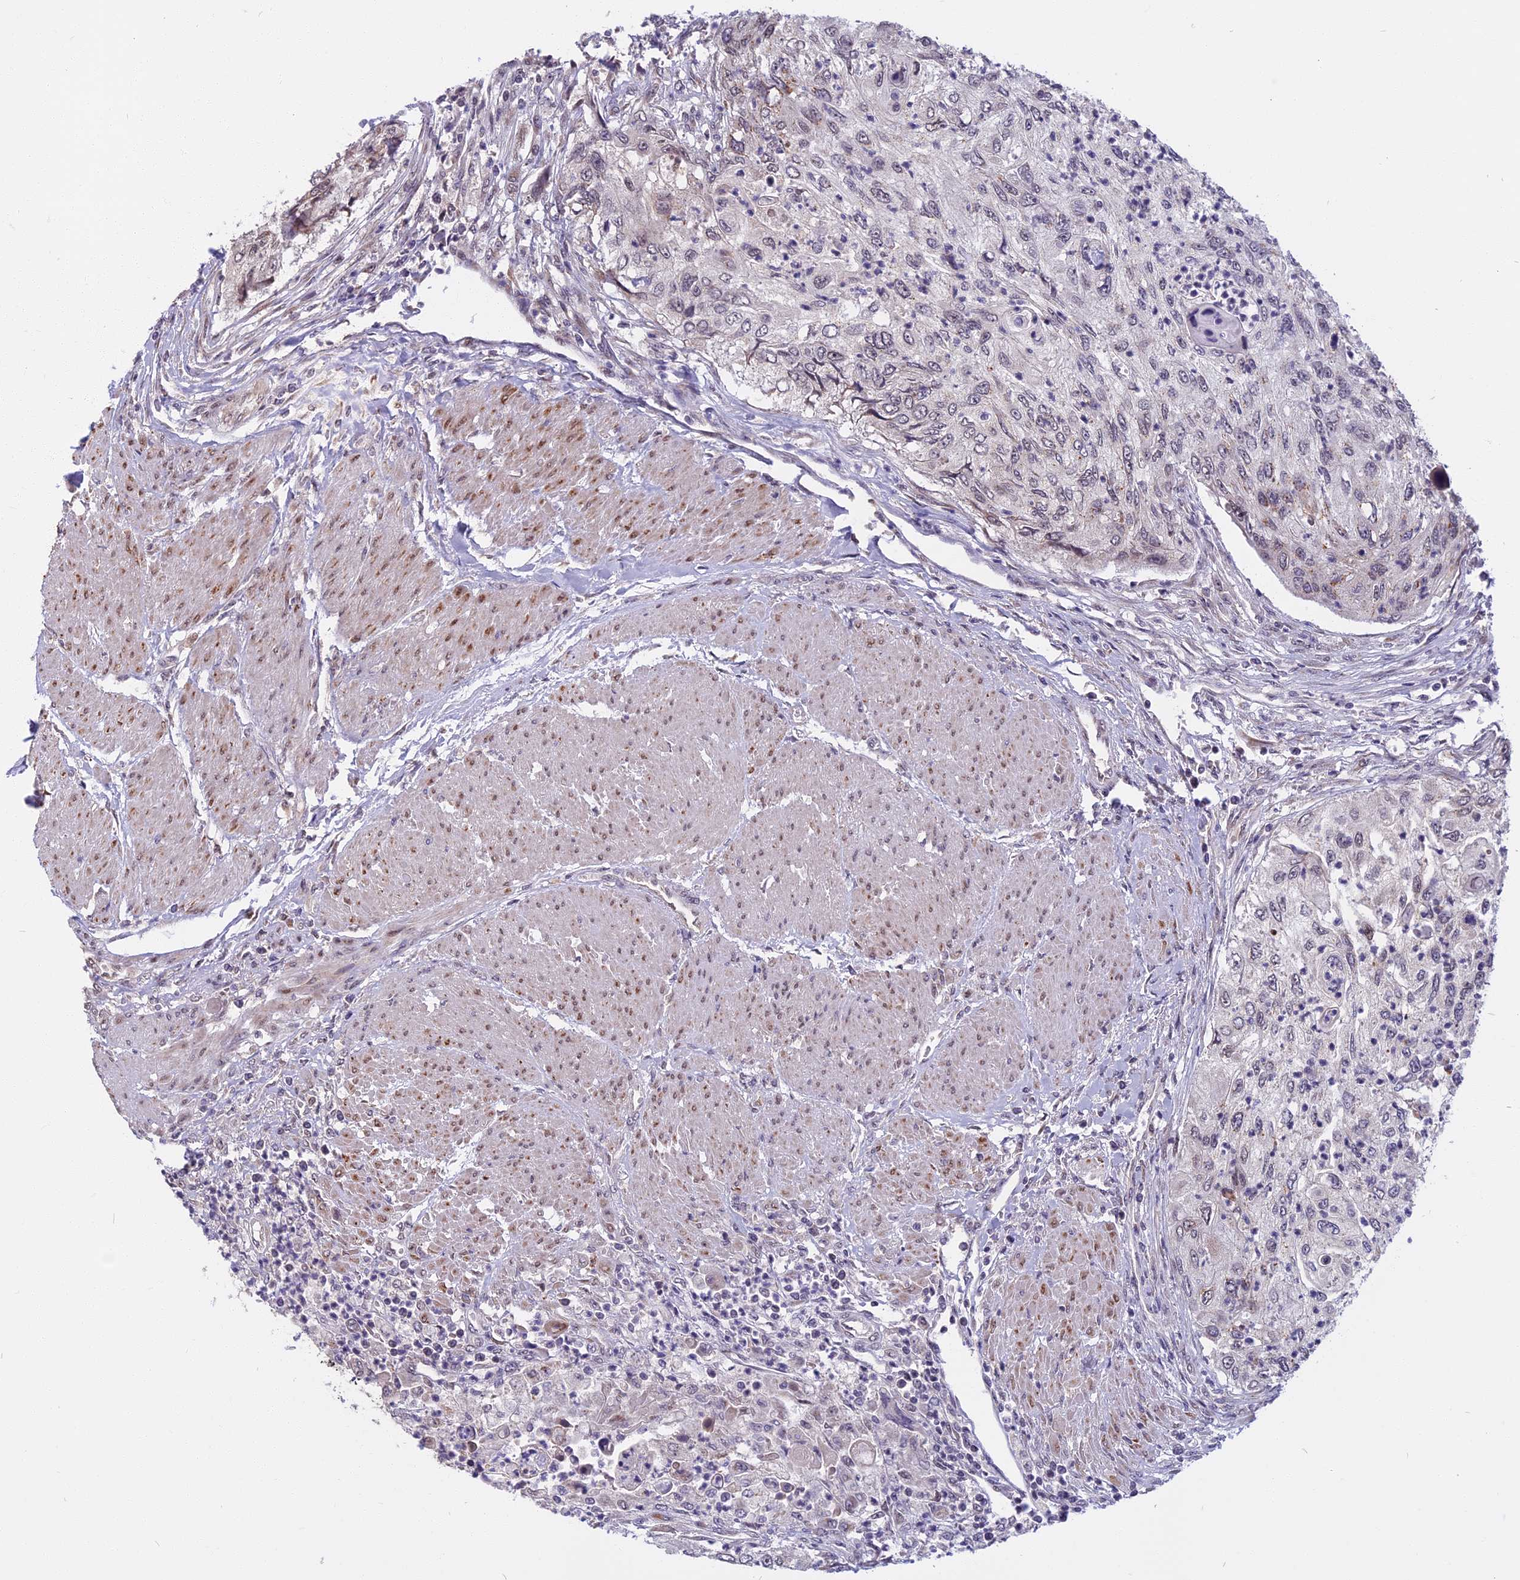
{"staining": {"intensity": "negative", "quantity": "none", "location": "none"}, "tissue": "urothelial cancer", "cell_type": "Tumor cells", "image_type": "cancer", "snomed": [{"axis": "morphology", "description": "Urothelial carcinoma, High grade"}, {"axis": "topography", "description": "Urinary bladder"}], "caption": "An image of human urothelial cancer is negative for staining in tumor cells.", "gene": "CCDC113", "patient": {"sex": "female", "age": 60}}